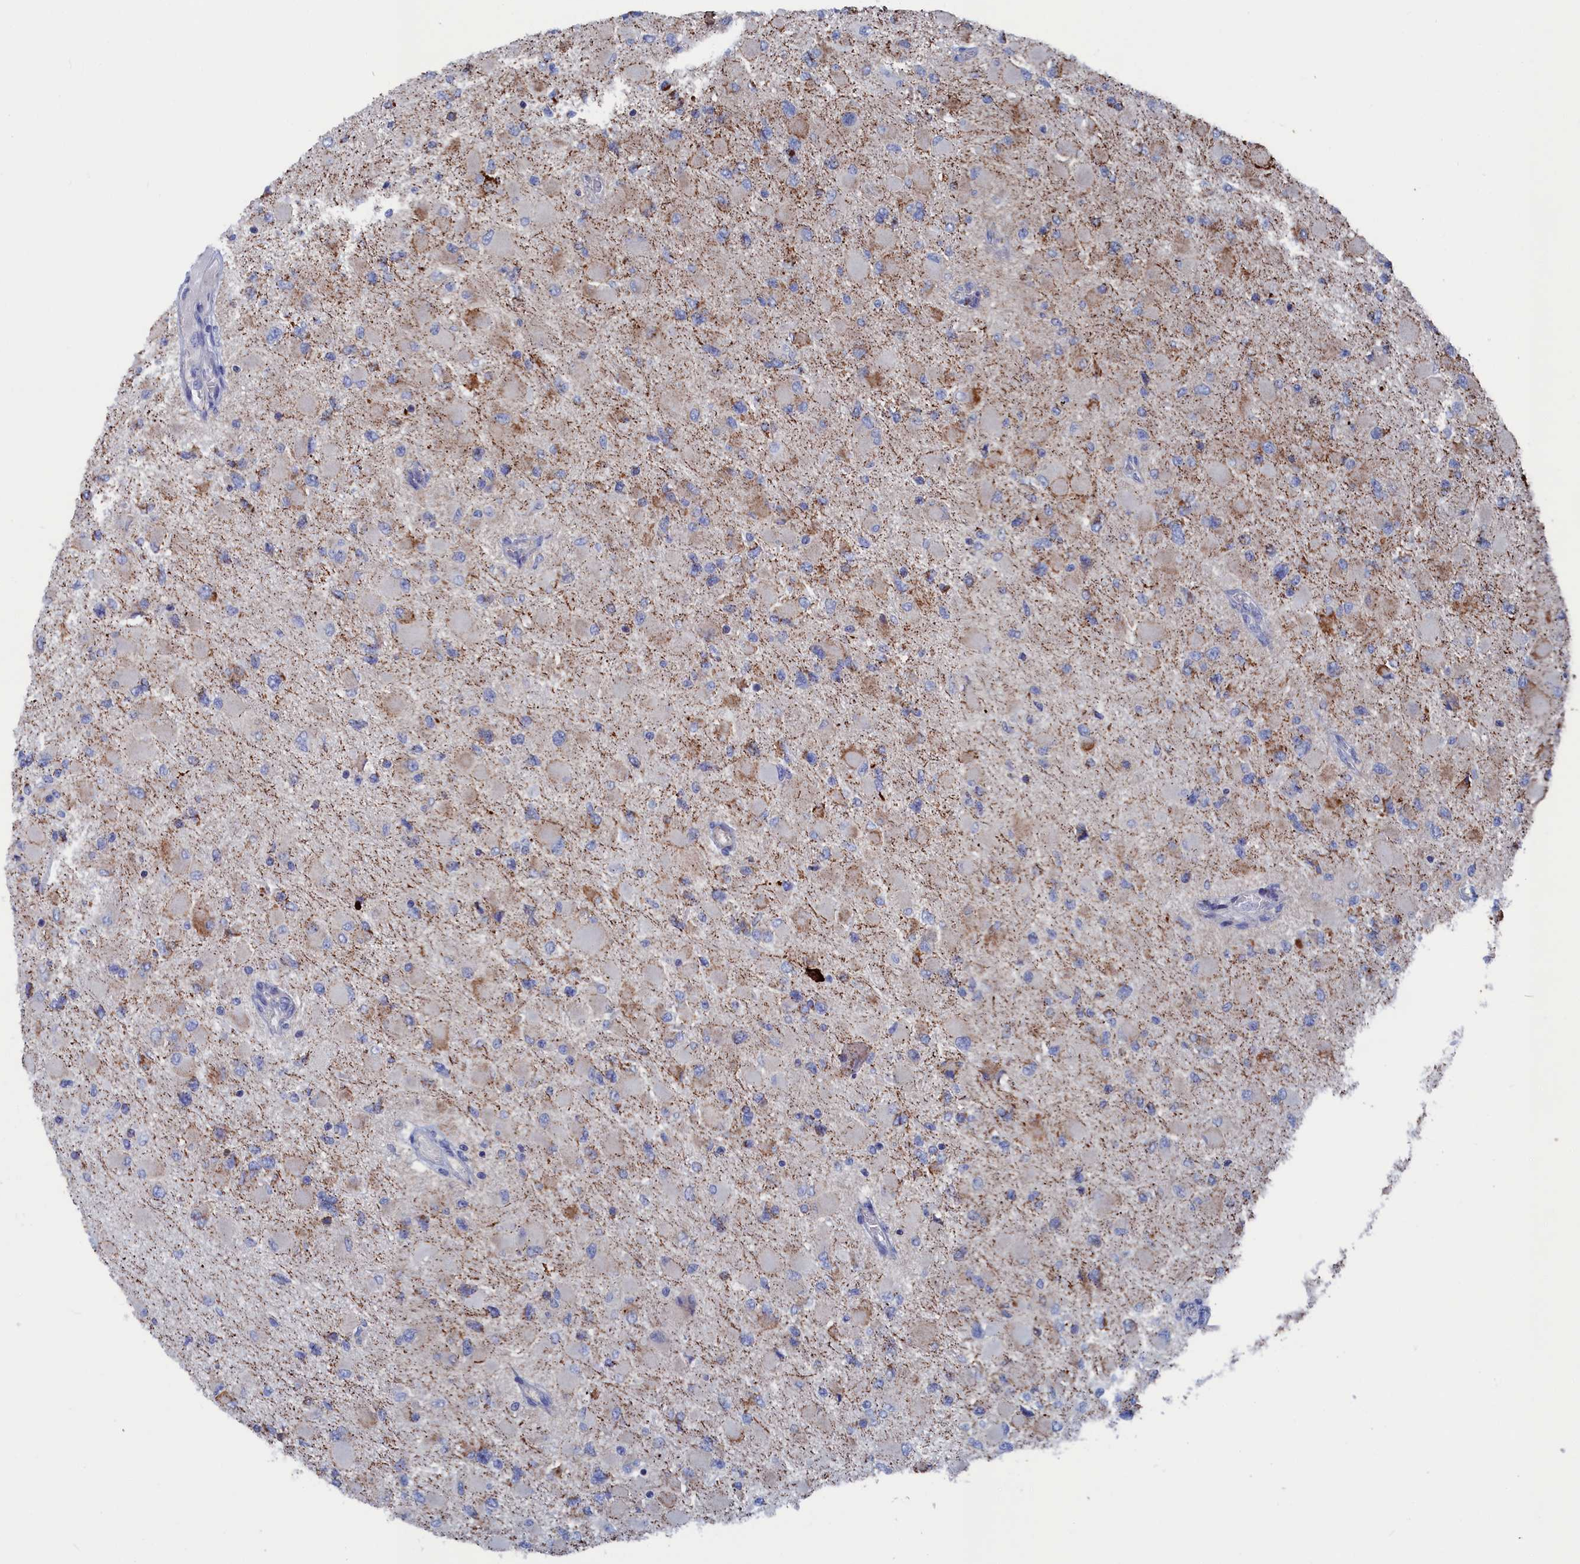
{"staining": {"intensity": "negative", "quantity": "none", "location": "none"}, "tissue": "glioma", "cell_type": "Tumor cells", "image_type": "cancer", "snomed": [{"axis": "morphology", "description": "Glioma, malignant, High grade"}, {"axis": "topography", "description": "Cerebral cortex"}], "caption": "This is an immunohistochemistry histopathology image of glioma. There is no expression in tumor cells.", "gene": "CEND1", "patient": {"sex": "female", "age": 36}}